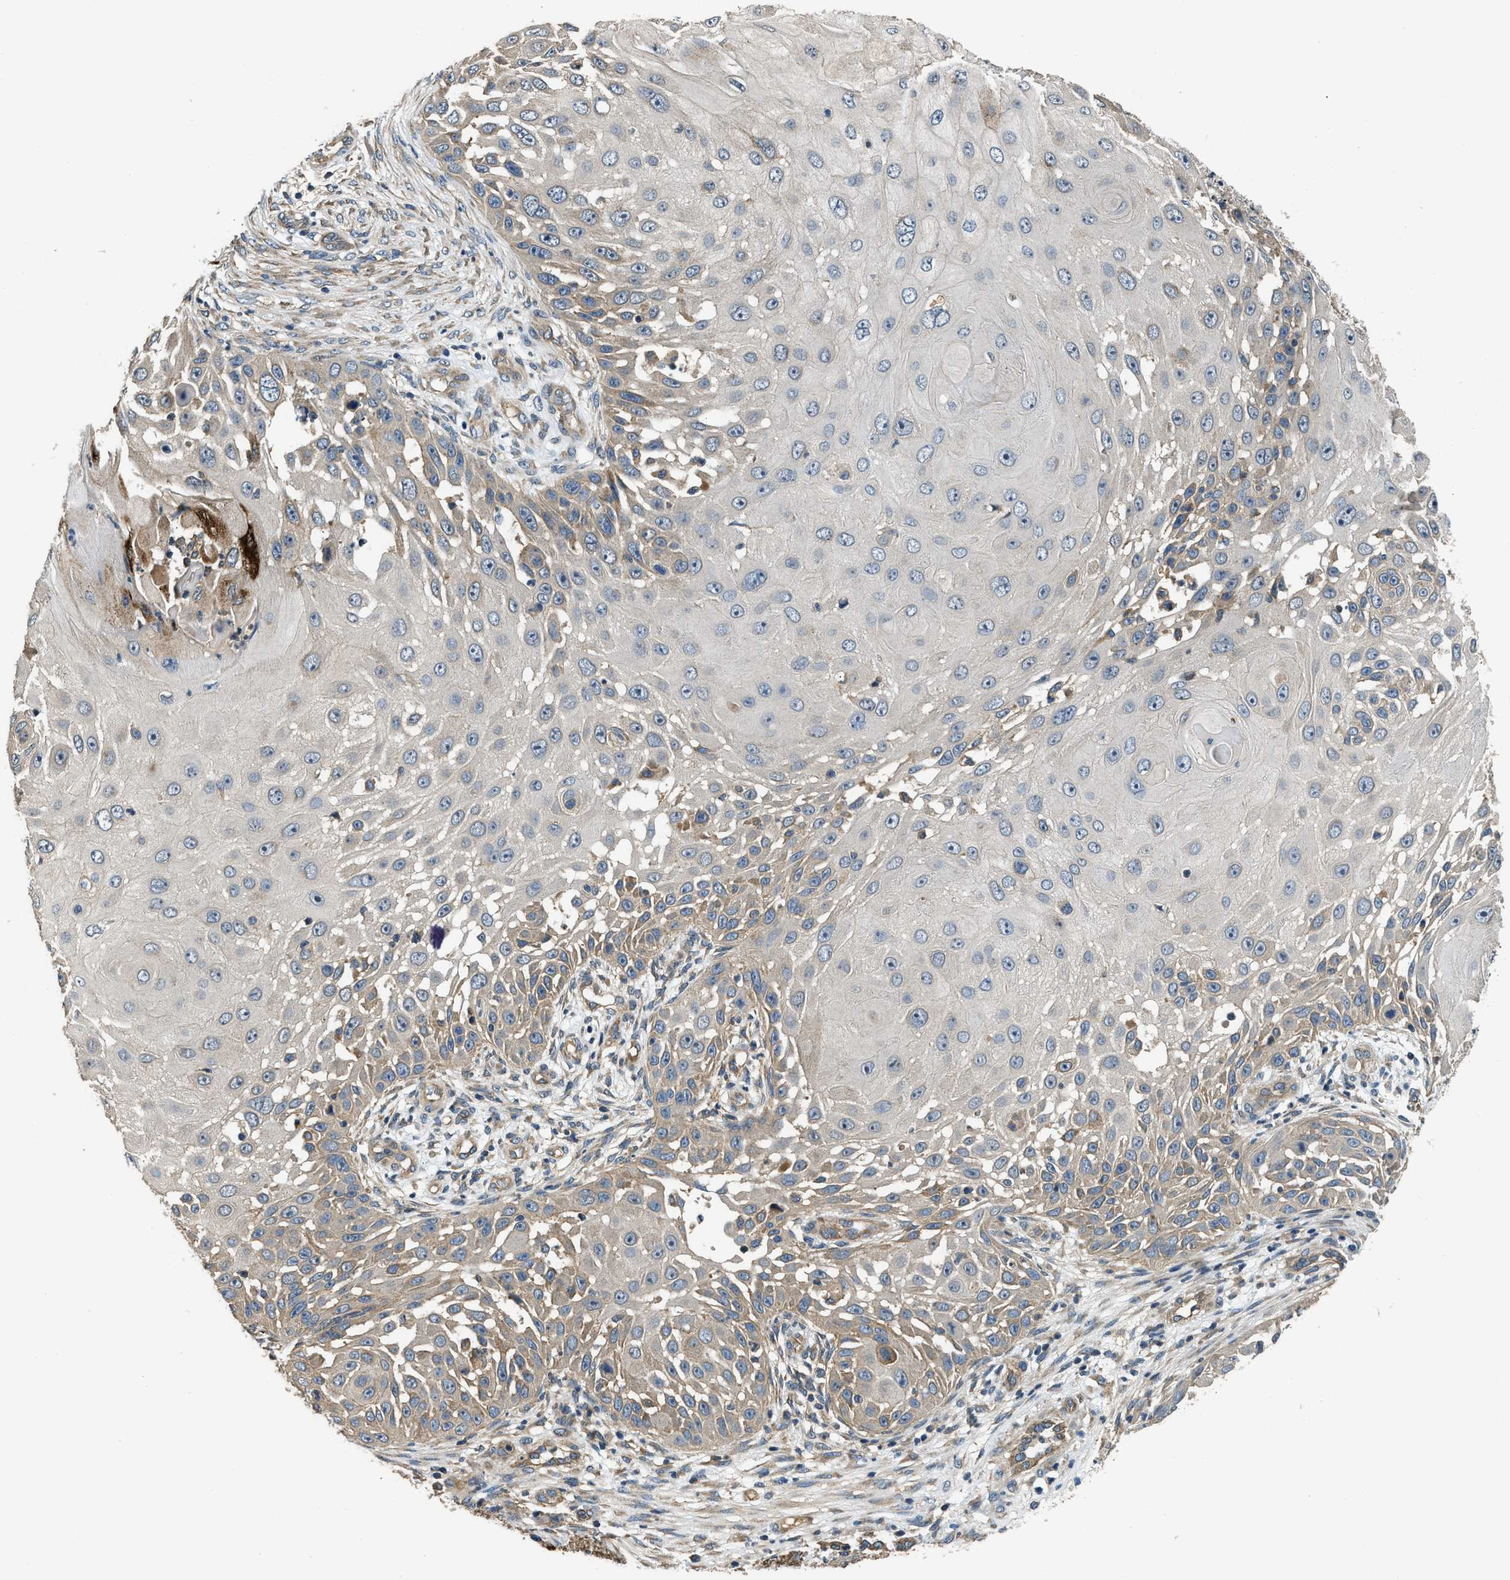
{"staining": {"intensity": "moderate", "quantity": "<25%", "location": "cytoplasmic/membranous"}, "tissue": "skin cancer", "cell_type": "Tumor cells", "image_type": "cancer", "snomed": [{"axis": "morphology", "description": "Squamous cell carcinoma, NOS"}, {"axis": "topography", "description": "Skin"}], "caption": "Protein staining reveals moderate cytoplasmic/membranous staining in about <25% of tumor cells in skin squamous cell carcinoma.", "gene": "IL3RA", "patient": {"sex": "female", "age": 44}}